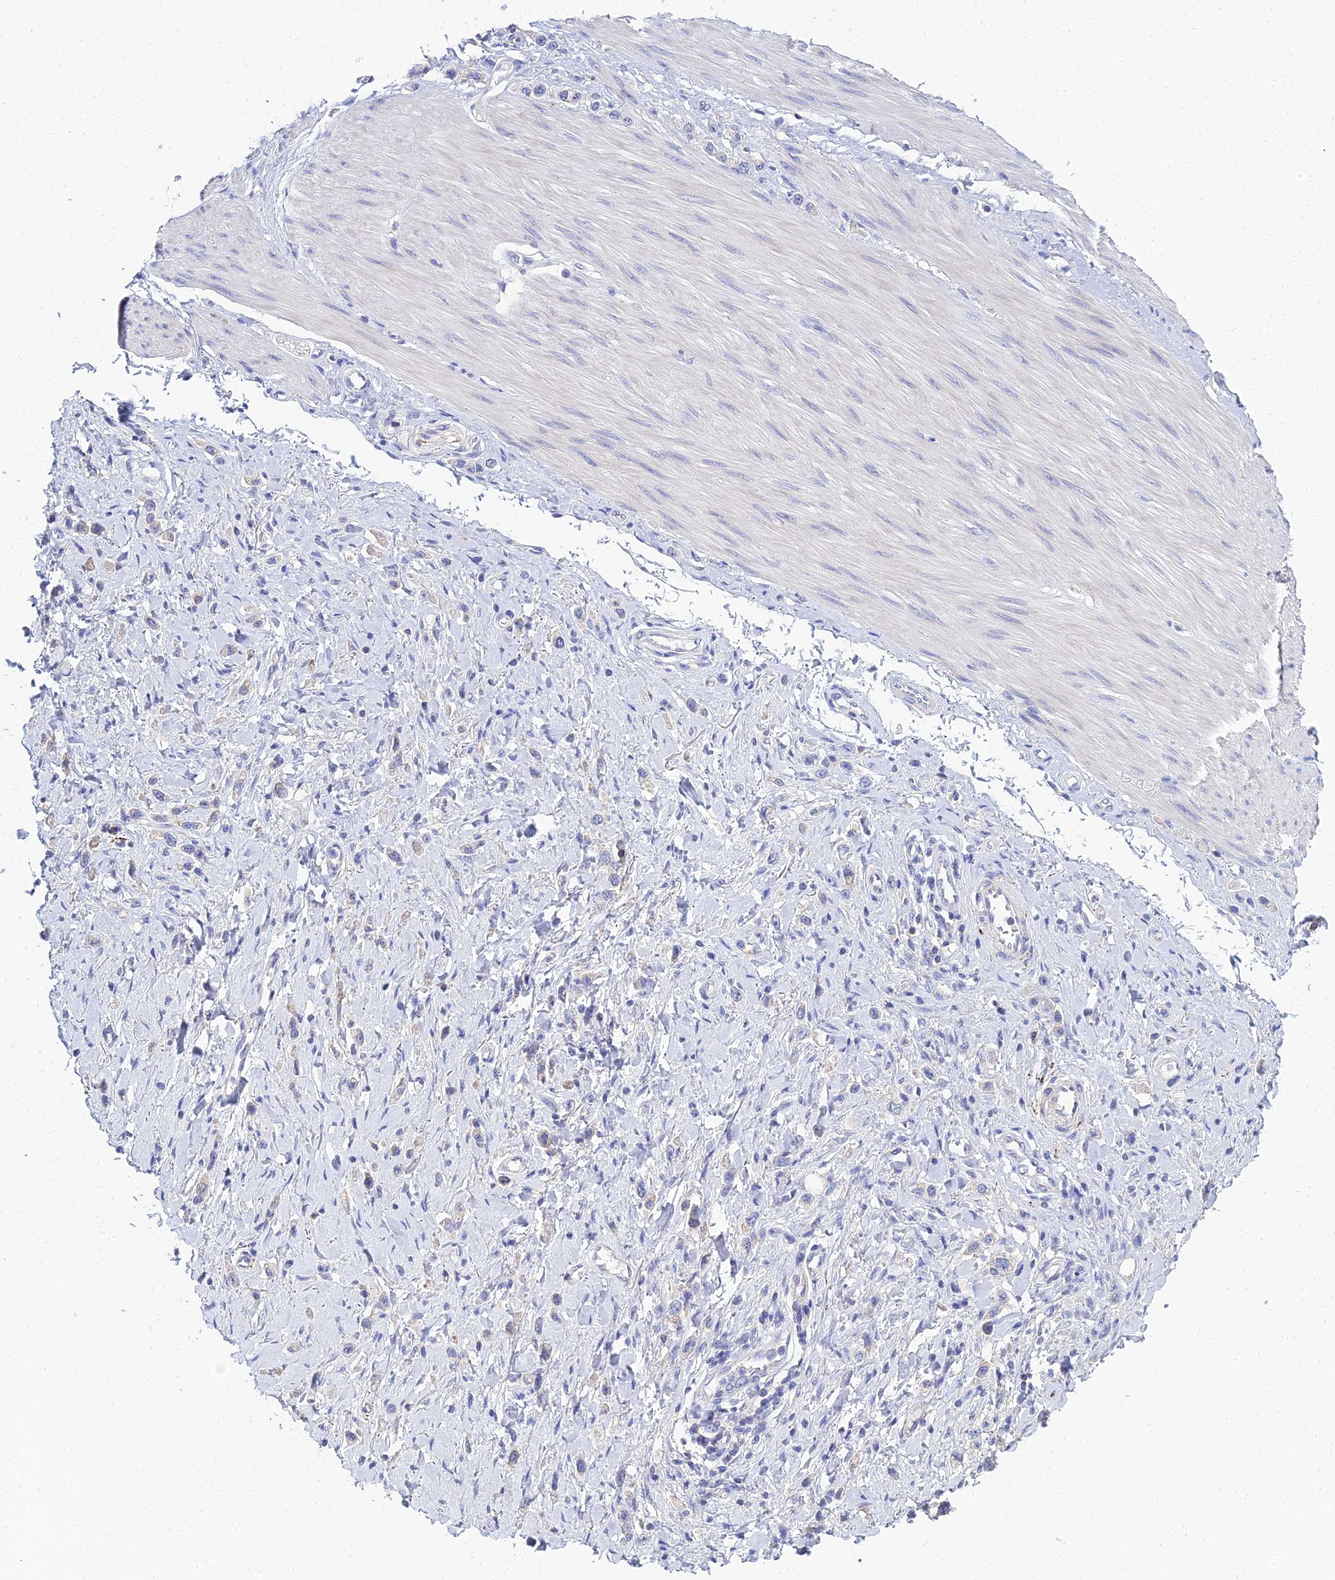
{"staining": {"intensity": "negative", "quantity": "none", "location": "none"}, "tissue": "stomach cancer", "cell_type": "Tumor cells", "image_type": "cancer", "snomed": [{"axis": "morphology", "description": "Adenocarcinoma, NOS"}, {"axis": "topography", "description": "Stomach"}], "caption": "Stomach adenocarcinoma was stained to show a protein in brown. There is no significant staining in tumor cells.", "gene": "NPY", "patient": {"sex": "female", "age": 65}}